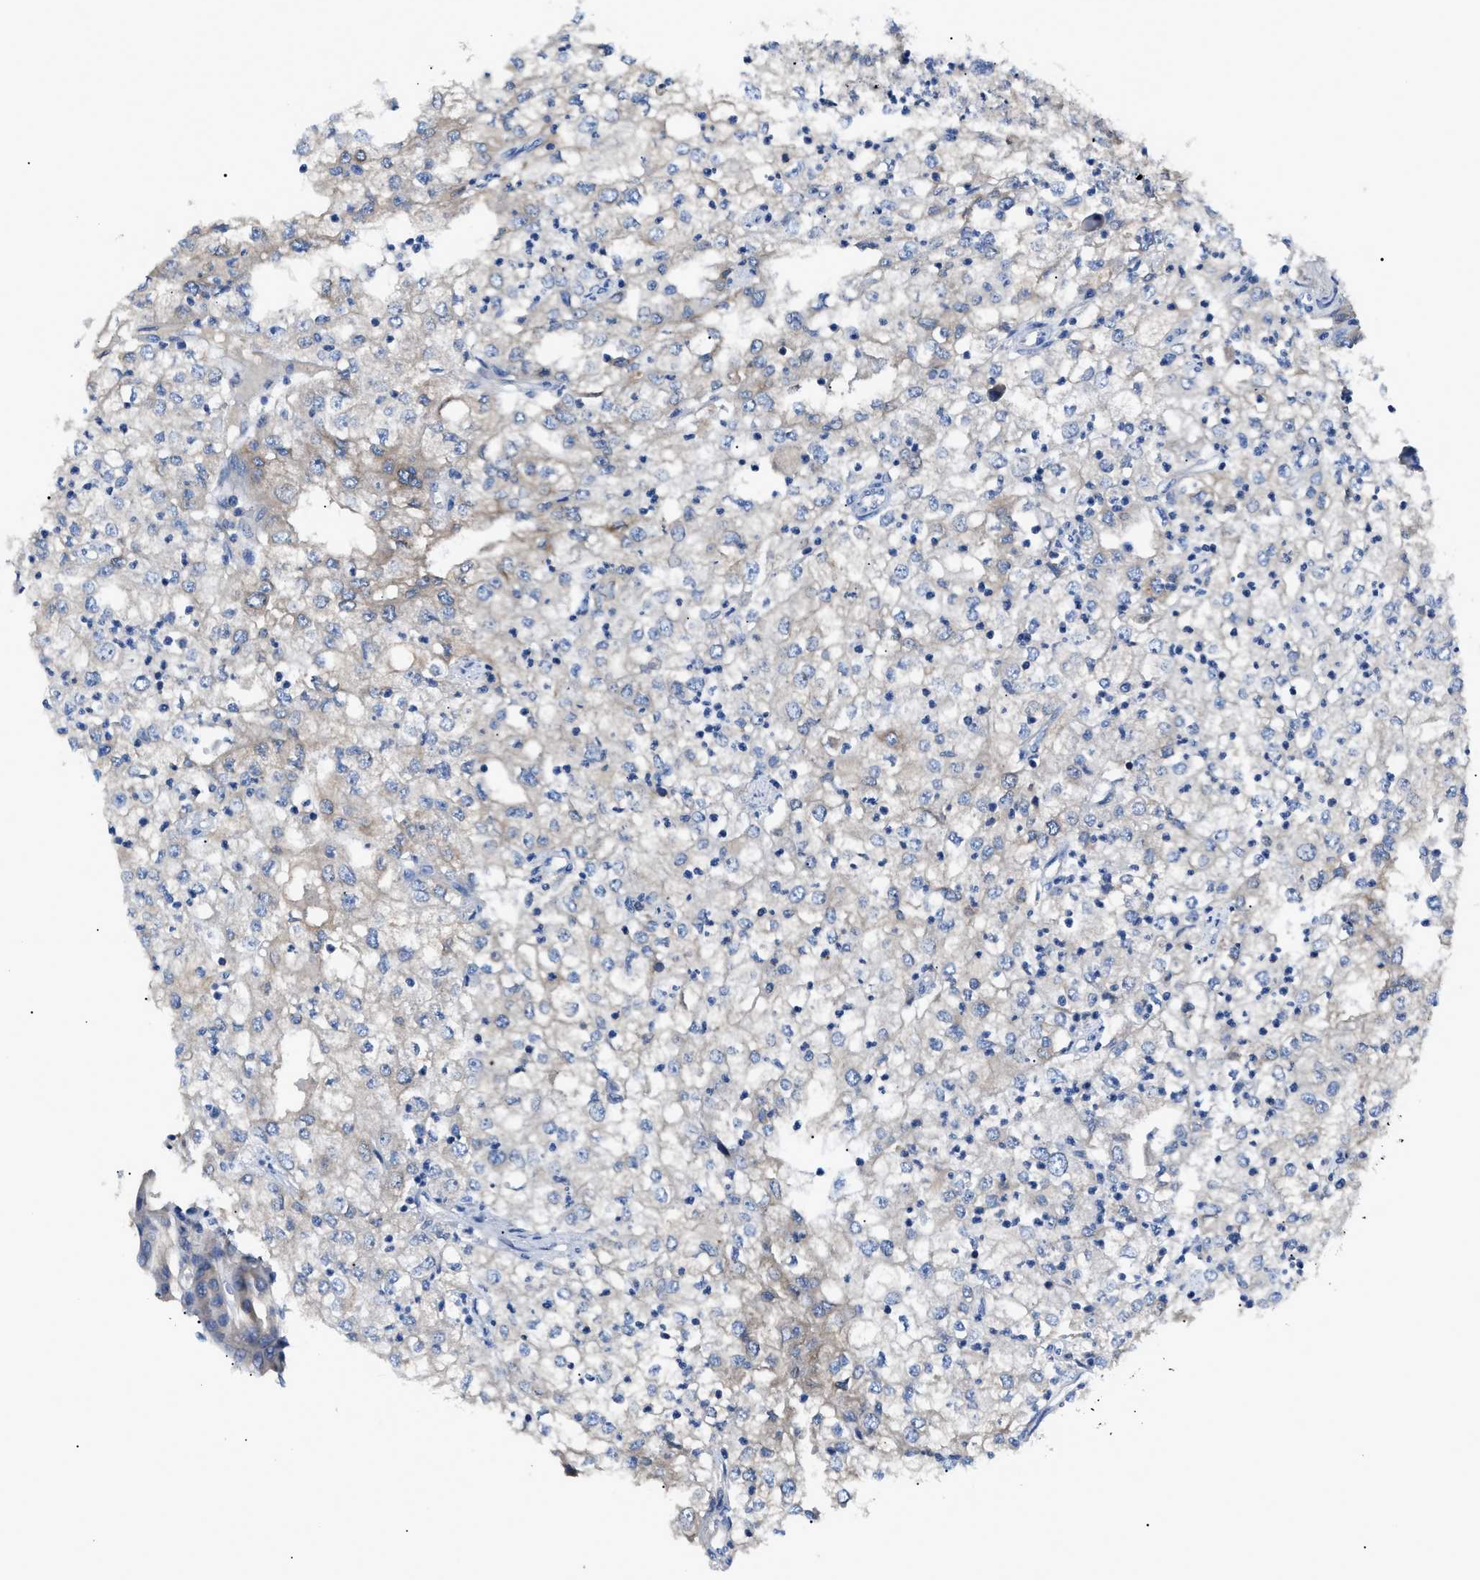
{"staining": {"intensity": "weak", "quantity": "<25%", "location": "cytoplasmic/membranous"}, "tissue": "renal cancer", "cell_type": "Tumor cells", "image_type": "cancer", "snomed": [{"axis": "morphology", "description": "Adenocarcinoma, NOS"}, {"axis": "topography", "description": "Kidney"}], "caption": "An image of human renal adenocarcinoma is negative for staining in tumor cells. (Immunohistochemistry, brightfield microscopy, high magnification).", "gene": "ZDHHC24", "patient": {"sex": "female", "age": 54}}